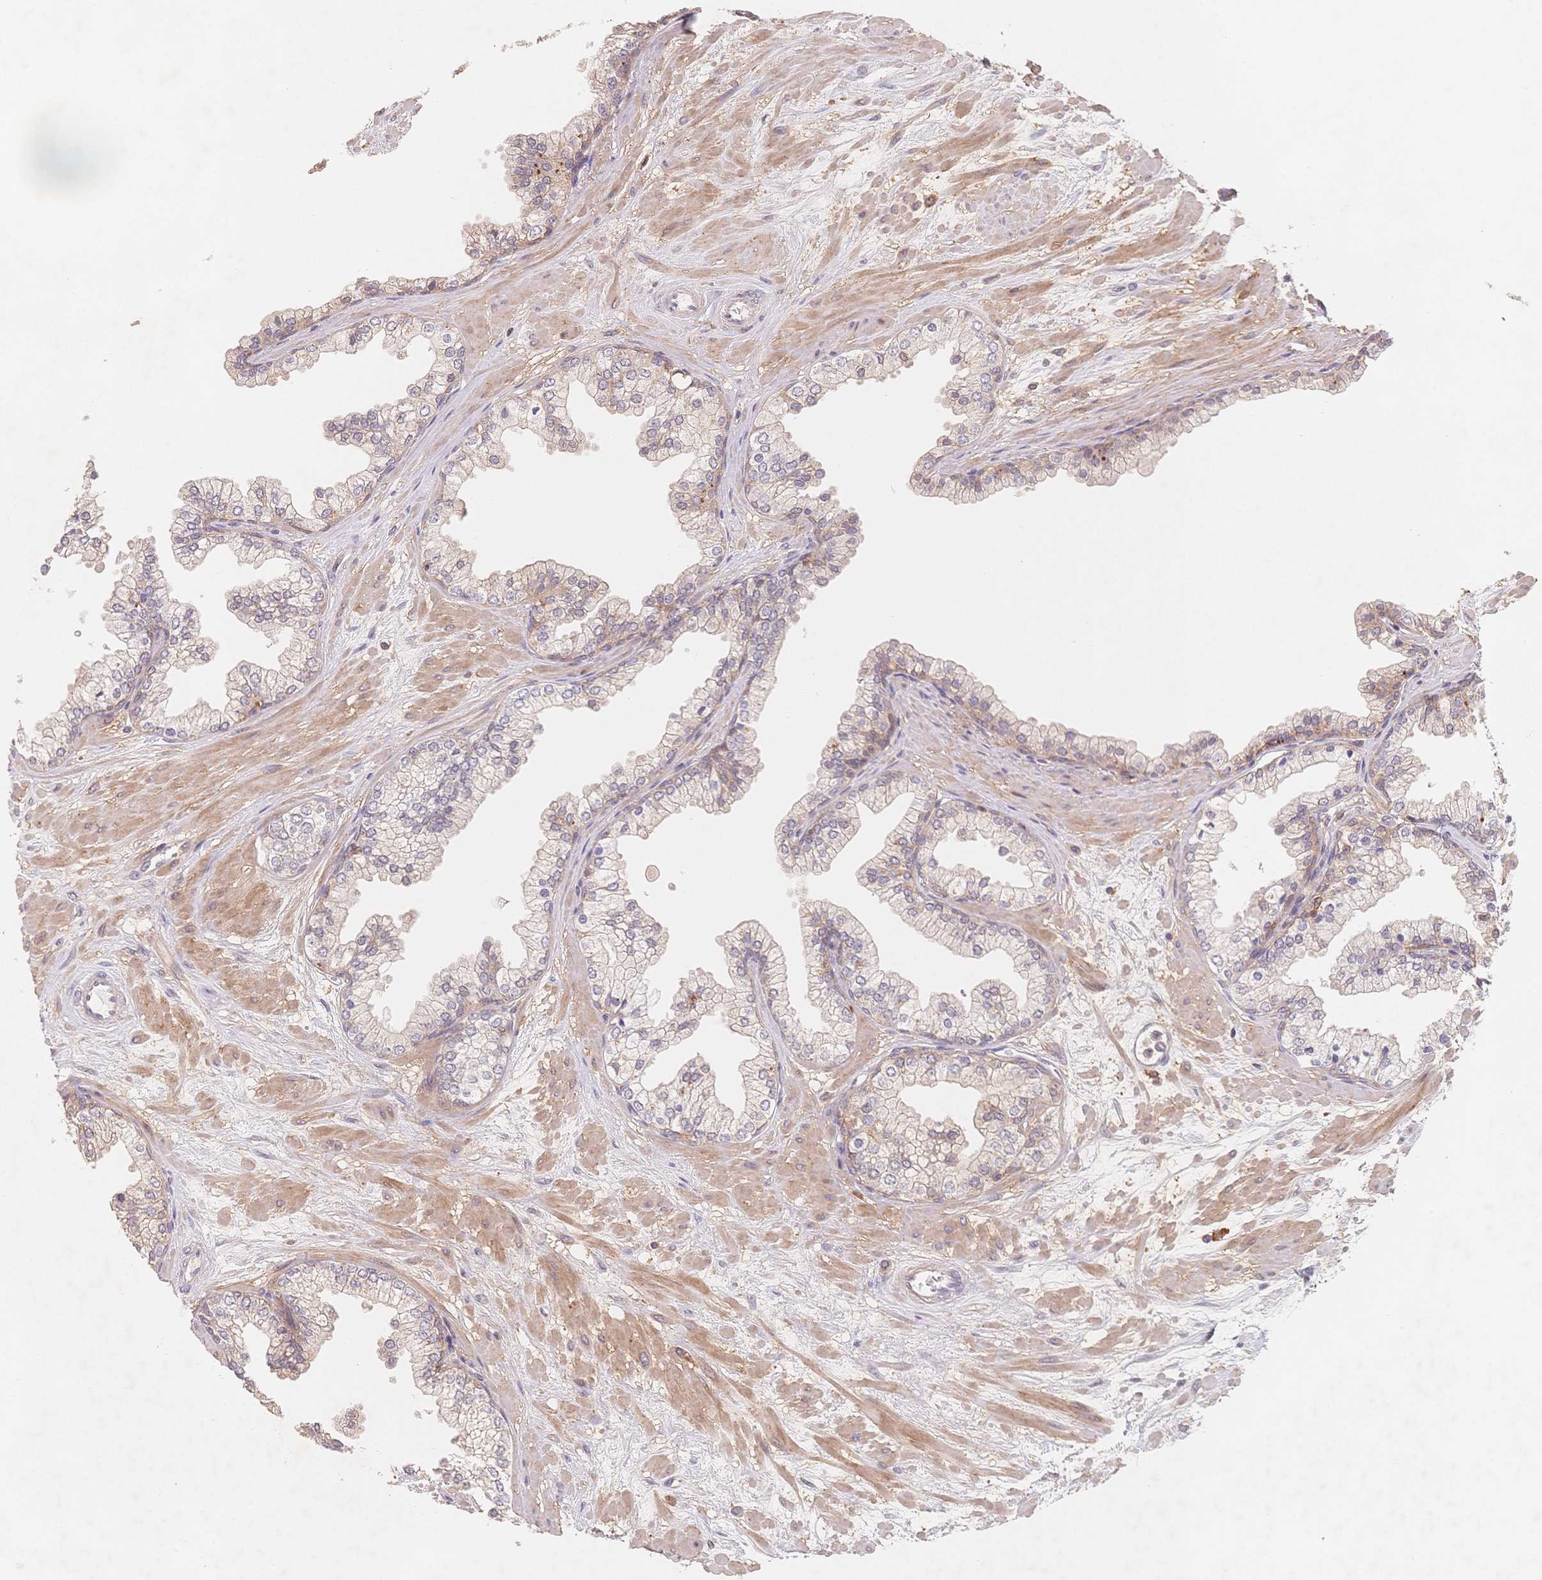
{"staining": {"intensity": "weak", "quantity": "25%-75%", "location": "cytoplasmic/membranous"}, "tissue": "prostate", "cell_type": "Glandular cells", "image_type": "normal", "snomed": [{"axis": "morphology", "description": "Normal tissue, NOS"}, {"axis": "topography", "description": "Prostate"}, {"axis": "topography", "description": "Peripheral nerve tissue"}], "caption": "About 25%-75% of glandular cells in benign prostate display weak cytoplasmic/membranous protein positivity as visualized by brown immunohistochemical staining.", "gene": "C12orf75", "patient": {"sex": "male", "age": 61}}